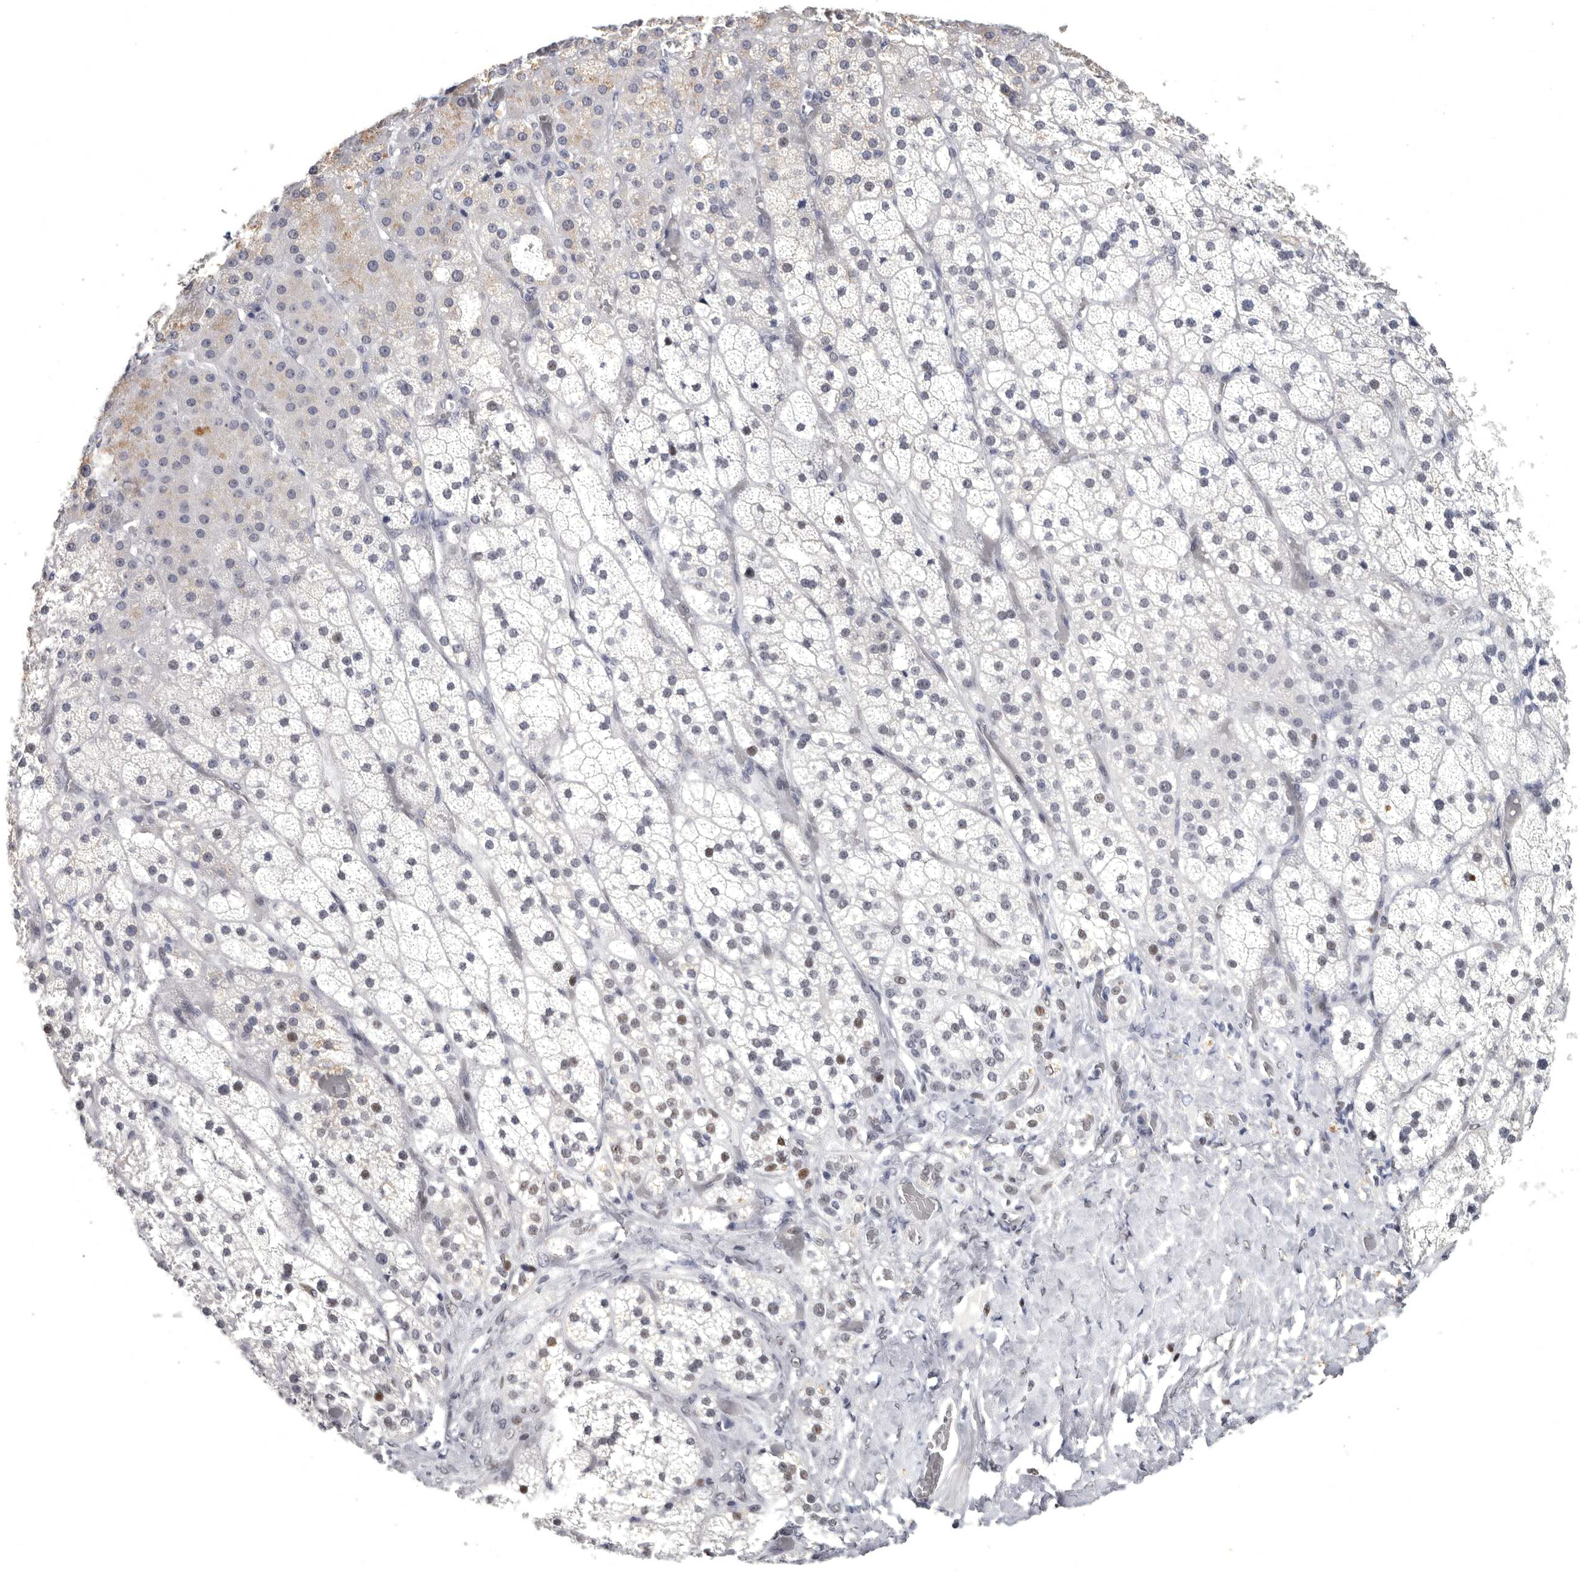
{"staining": {"intensity": "strong", "quantity": "25%-75%", "location": "nuclear"}, "tissue": "adrenal gland", "cell_type": "Glandular cells", "image_type": "normal", "snomed": [{"axis": "morphology", "description": "Normal tissue, NOS"}, {"axis": "topography", "description": "Adrenal gland"}], "caption": "High-power microscopy captured an IHC micrograph of benign adrenal gland, revealing strong nuclear expression in approximately 25%-75% of glandular cells. (Brightfield microscopy of DAB IHC at high magnification).", "gene": "WRAP73", "patient": {"sex": "male", "age": 57}}